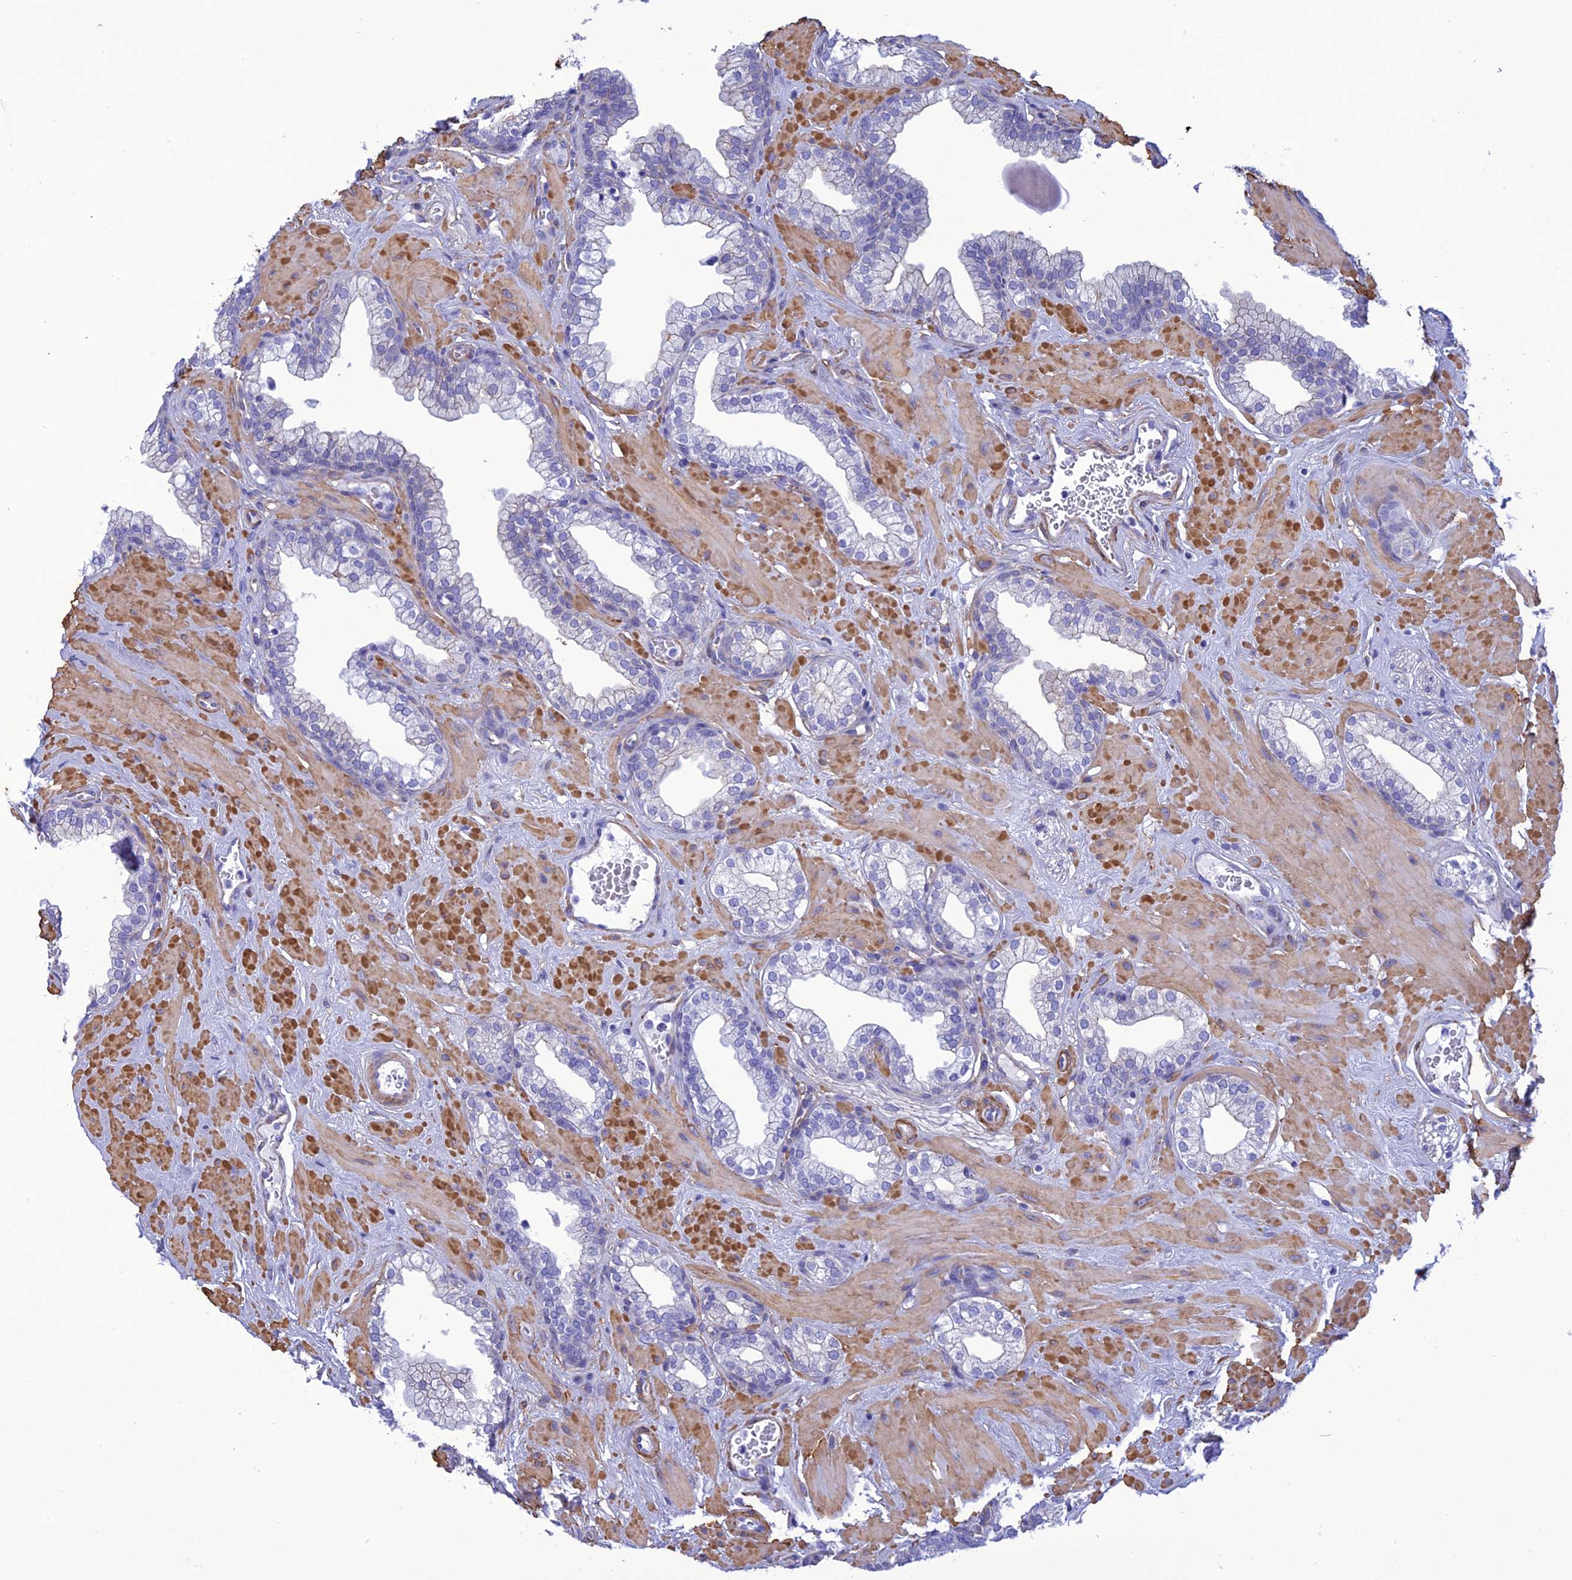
{"staining": {"intensity": "negative", "quantity": "none", "location": "none"}, "tissue": "prostate", "cell_type": "Glandular cells", "image_type": "normal", "snomed": [{"axis": "morphology", "description": "Normal tissue, NOS"}, {"axis": "morphology", "description": "Urothelial carcinoma, Low grade"}, {"axis": "topography", "description": "Urinary bladder"}, {"axis": "topography", "description": "Prostate"}], "caption": "IHC of unremarkable prostate demonstrates no positivity in glandular cells.", "gene": "NKD1", "patient": {"sex": "male", "age": 60}}